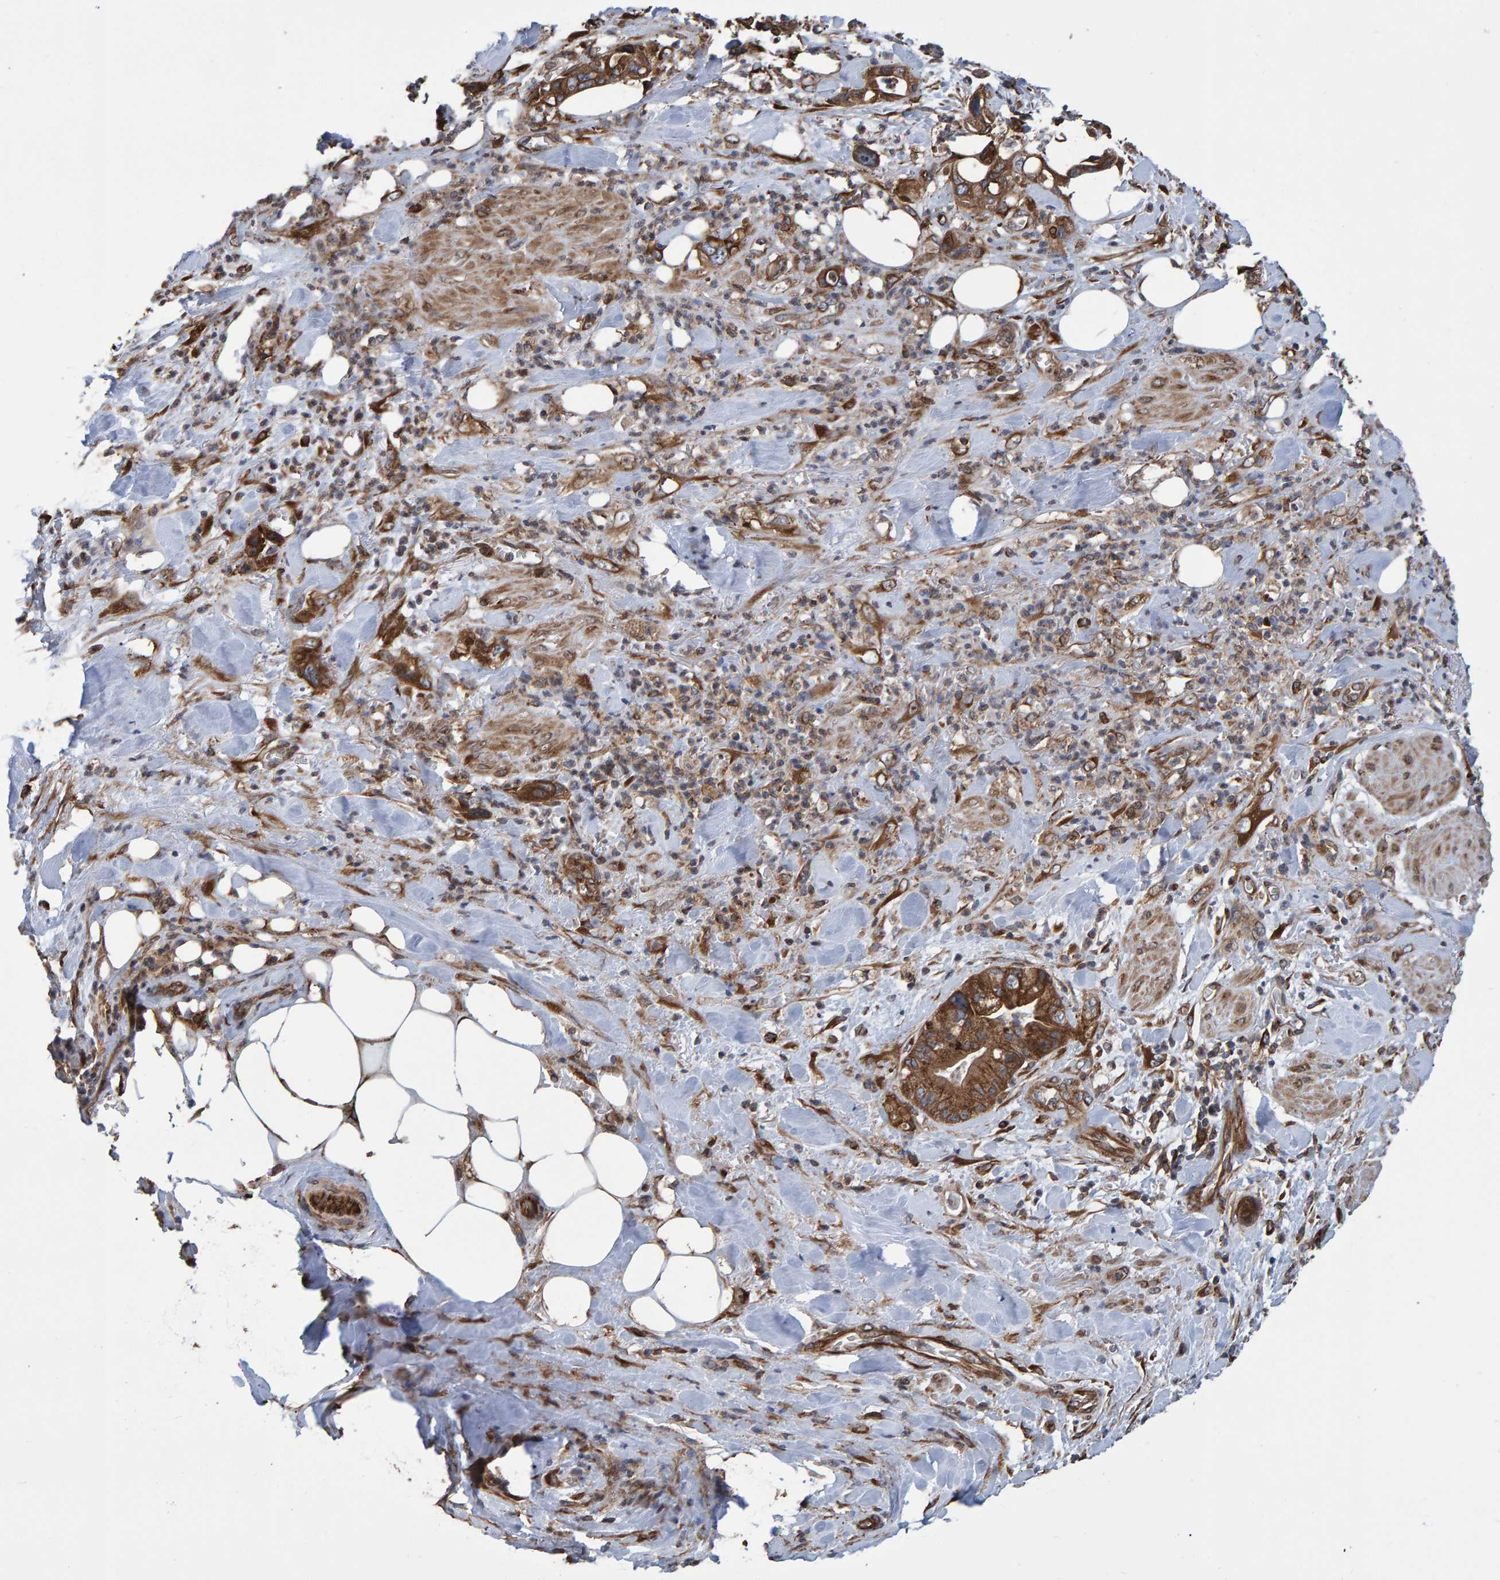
{"staining": {"intensity": "moderate", "quantity": ">75%", "location": "cytoplasmic/membranous"}, "tissue": "pancreatic cancer", "cell_type": "Tumor cells", "image_type": "cancer", "snomed": [{"axis": "morphology", "description": "Adenocarcinoma, NOS"}, {"axis": "topography", "description": "Pancreas"}], "caption": "IHC of pancreatic cancer demonstrates medium levels of moderate cytoplasmic/membranous staining in about >75% of tumor cells.", "gene": "FAM117A", "patient": {"sex": "male", "age": 70}}